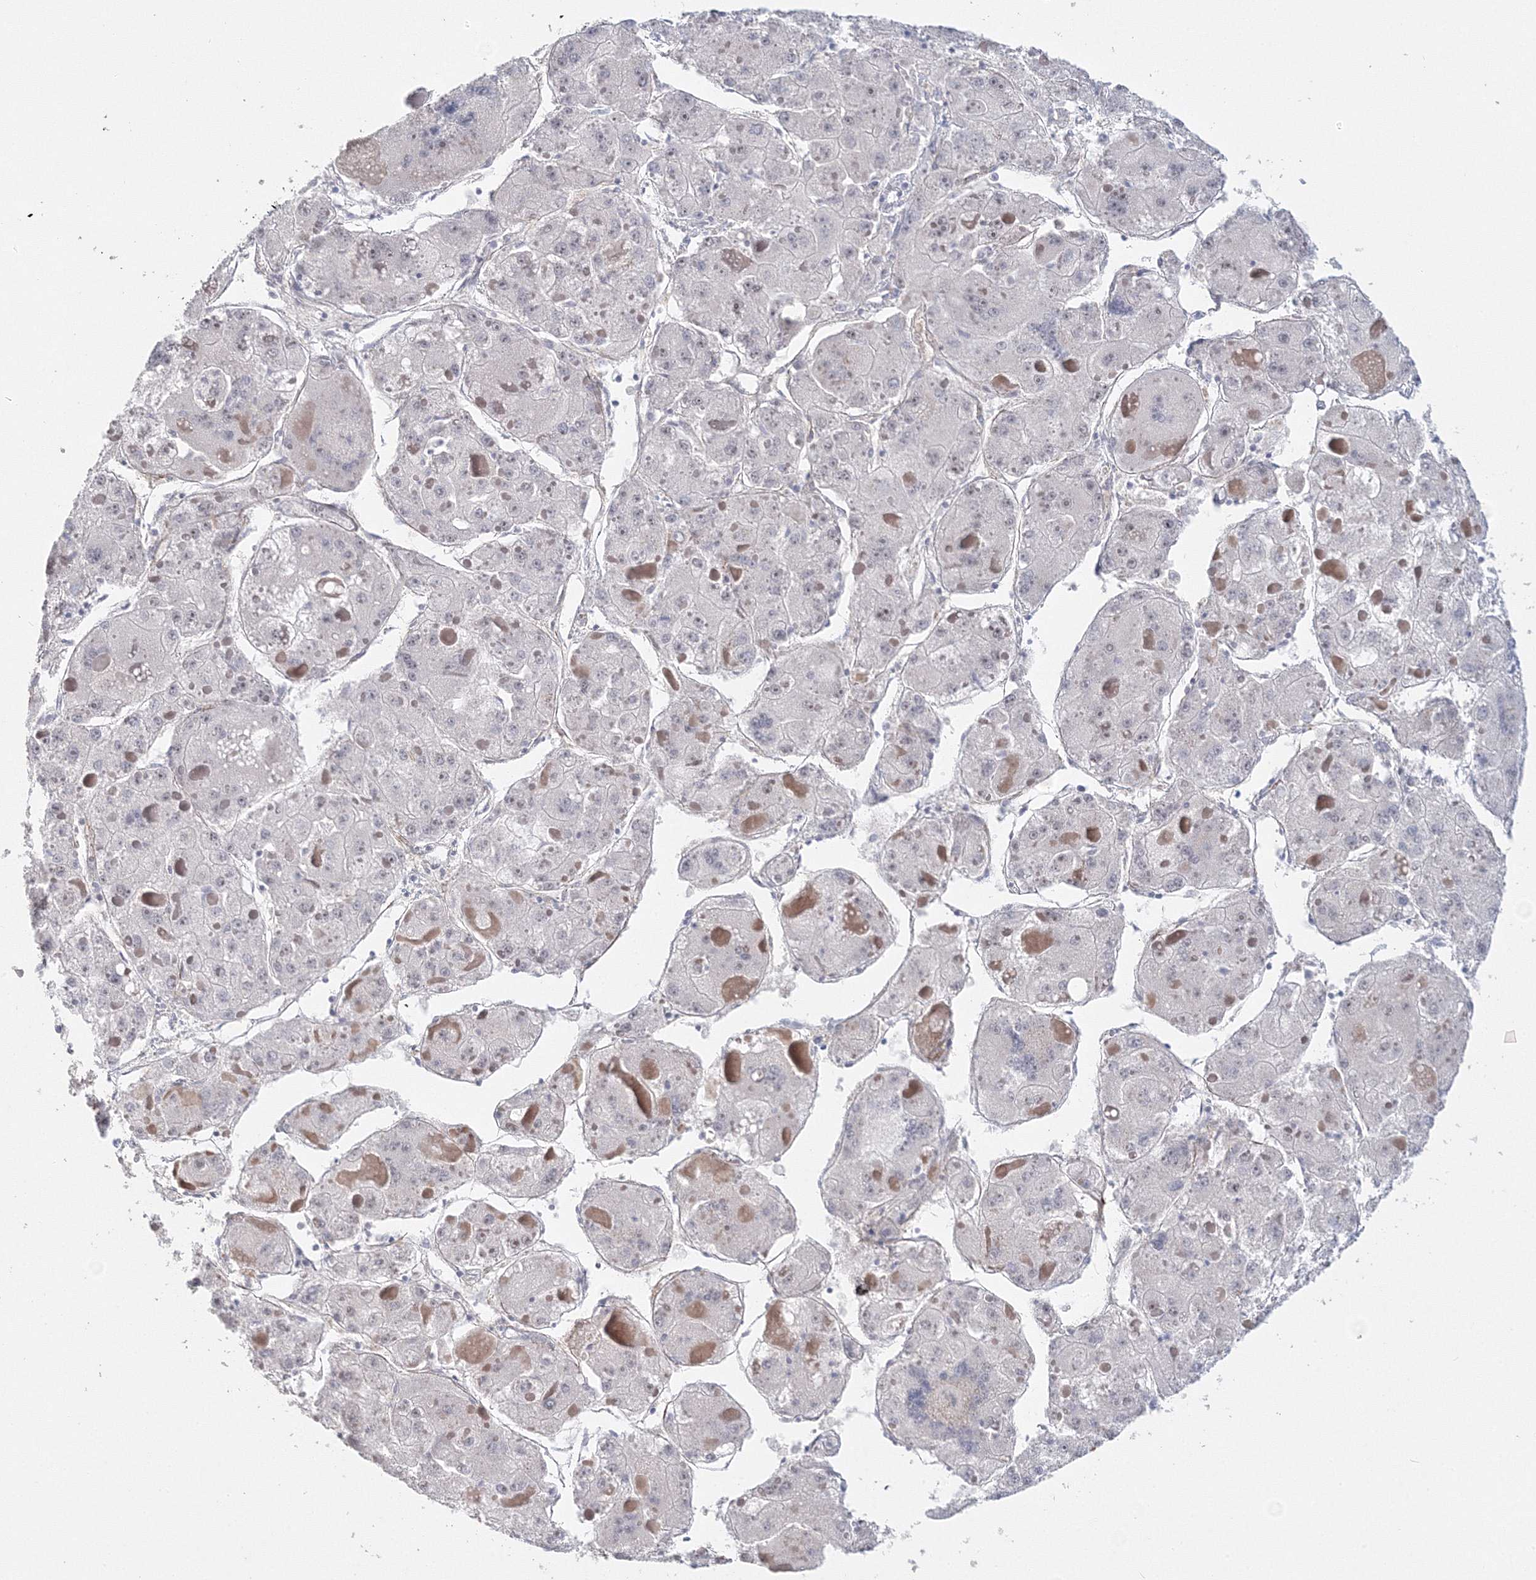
{"staining": {"intensity": "negative", "quantity": "none", "location": "none"}, "tissue": "liver cancer", "cell_type": "Tumor cells", "image_type": "cancer", "snomed": [{"axis": "morphology", "description": "Carcinoma, Hepatocellular, NOS"}, {"axis": "topography", "description": "Liver"}], "caption": "The immunohistochemistry histopathology image has no significant staining in tumor cells of hepatocellular carcinoma (liver) tissue.", "gene": "SIRT7", "patient": {"sex": "female", "age": 73}}